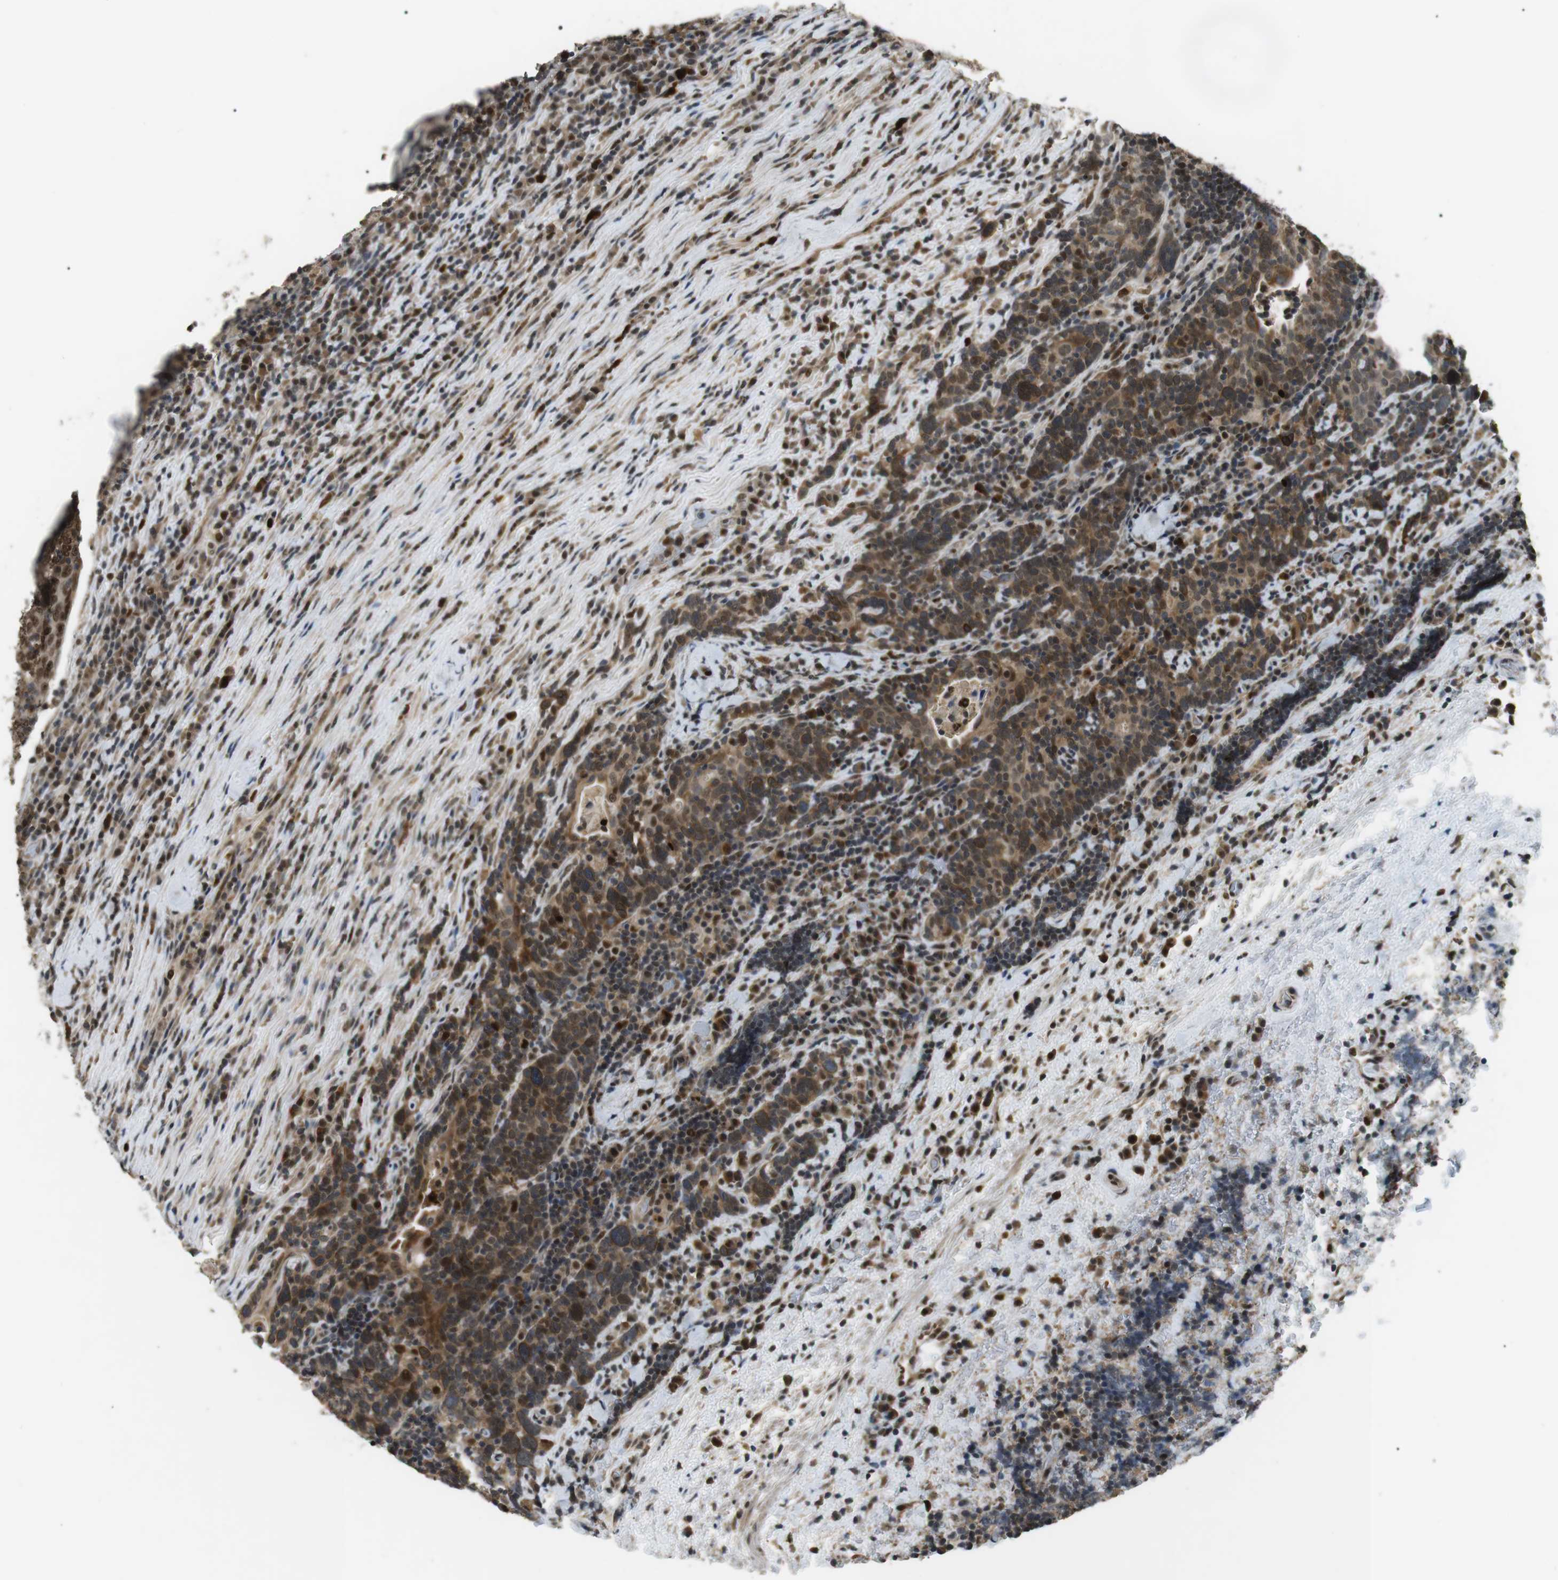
{"staining": {"intensity": "strong", "quantity": ">75%", "location": "nuclear"}, "tissue": "head and neck cancer", "cell_type": "Tumor cells", "image_type": "cancer", "snomed": [{"axis": "morphology", "description": "Squamous cell carcinoma, NOS"}, {"axis": "morphology", "description": "Squamous cell carcinoma, metastatic, NOS"}, {"axis": "topography", "description": "Lymph node"}, {"axis": "topography", "description": "Head-Neck"}], "caption": "Immunohistochemistry of human head and neck cancer shows high levels of strong nuclear positivity in about >75% of tumor cells.", "gene": "ORAI3", "patient": {"sex": "male", "age": 62}}